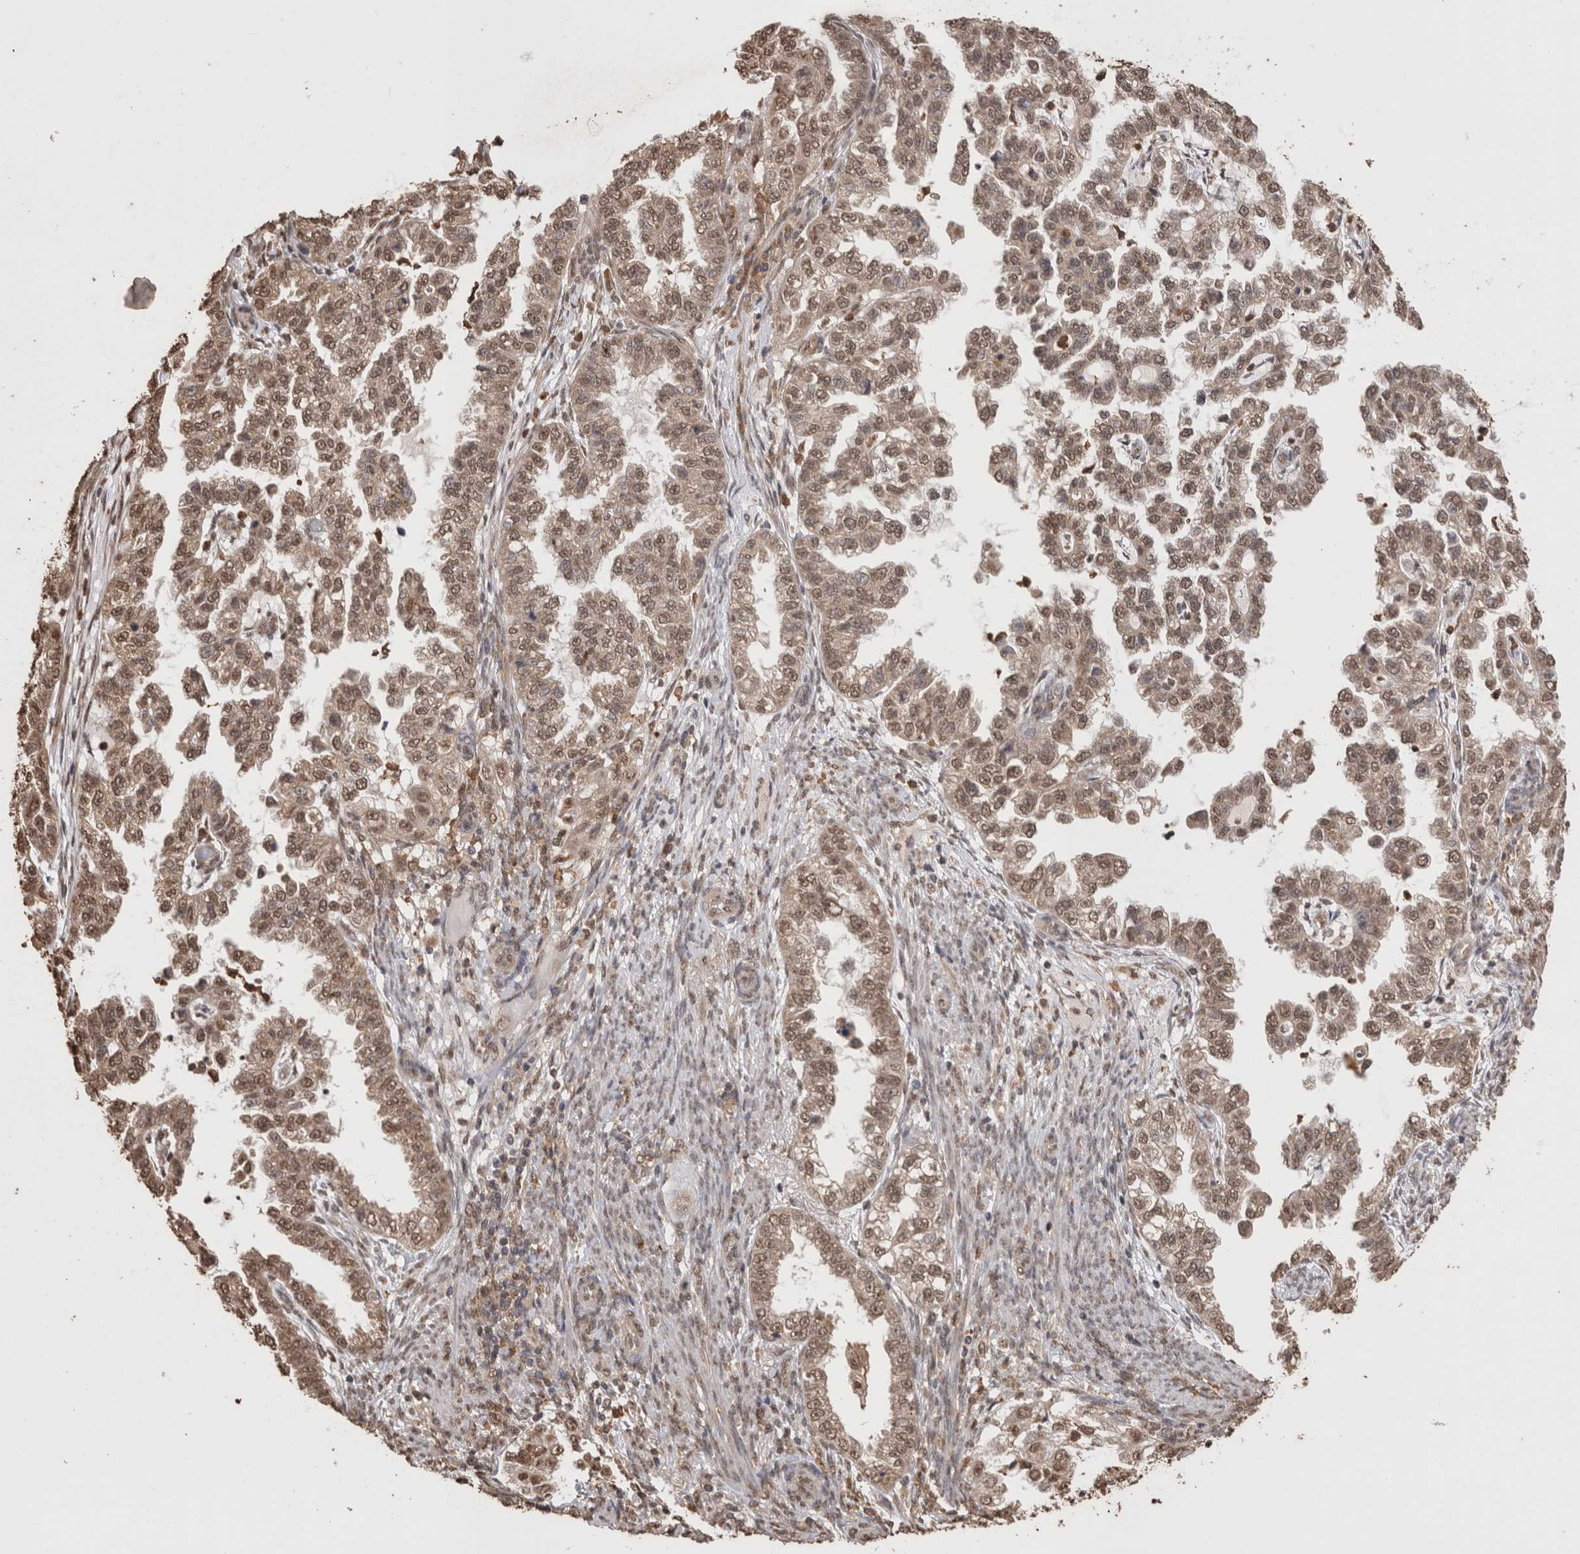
{"staining": {"intensity": "weak", "quantity": ">75%", "location": "cytoplasmic/membranous,nuclear"}, "tissue": "endometrial cancer", "cell_type": "Tumor cells", "image_type": "cancer", "snomed": [{"axis": "morphology", "description": "Adenocarcinoma, NOS"}, {"axis": "topography", "description": "Endometrium"}], "caption": "Immunohistochemistry (DAB (3,3'-diaminobenzidine)) staining of human endometrial adenocarcinoma shows weak cytoplasmic/membranous and nuclear protein expression in about >75% of tumor cells.", "gene": "GRK5", "patient": {"sex": "female", "age": 85}}